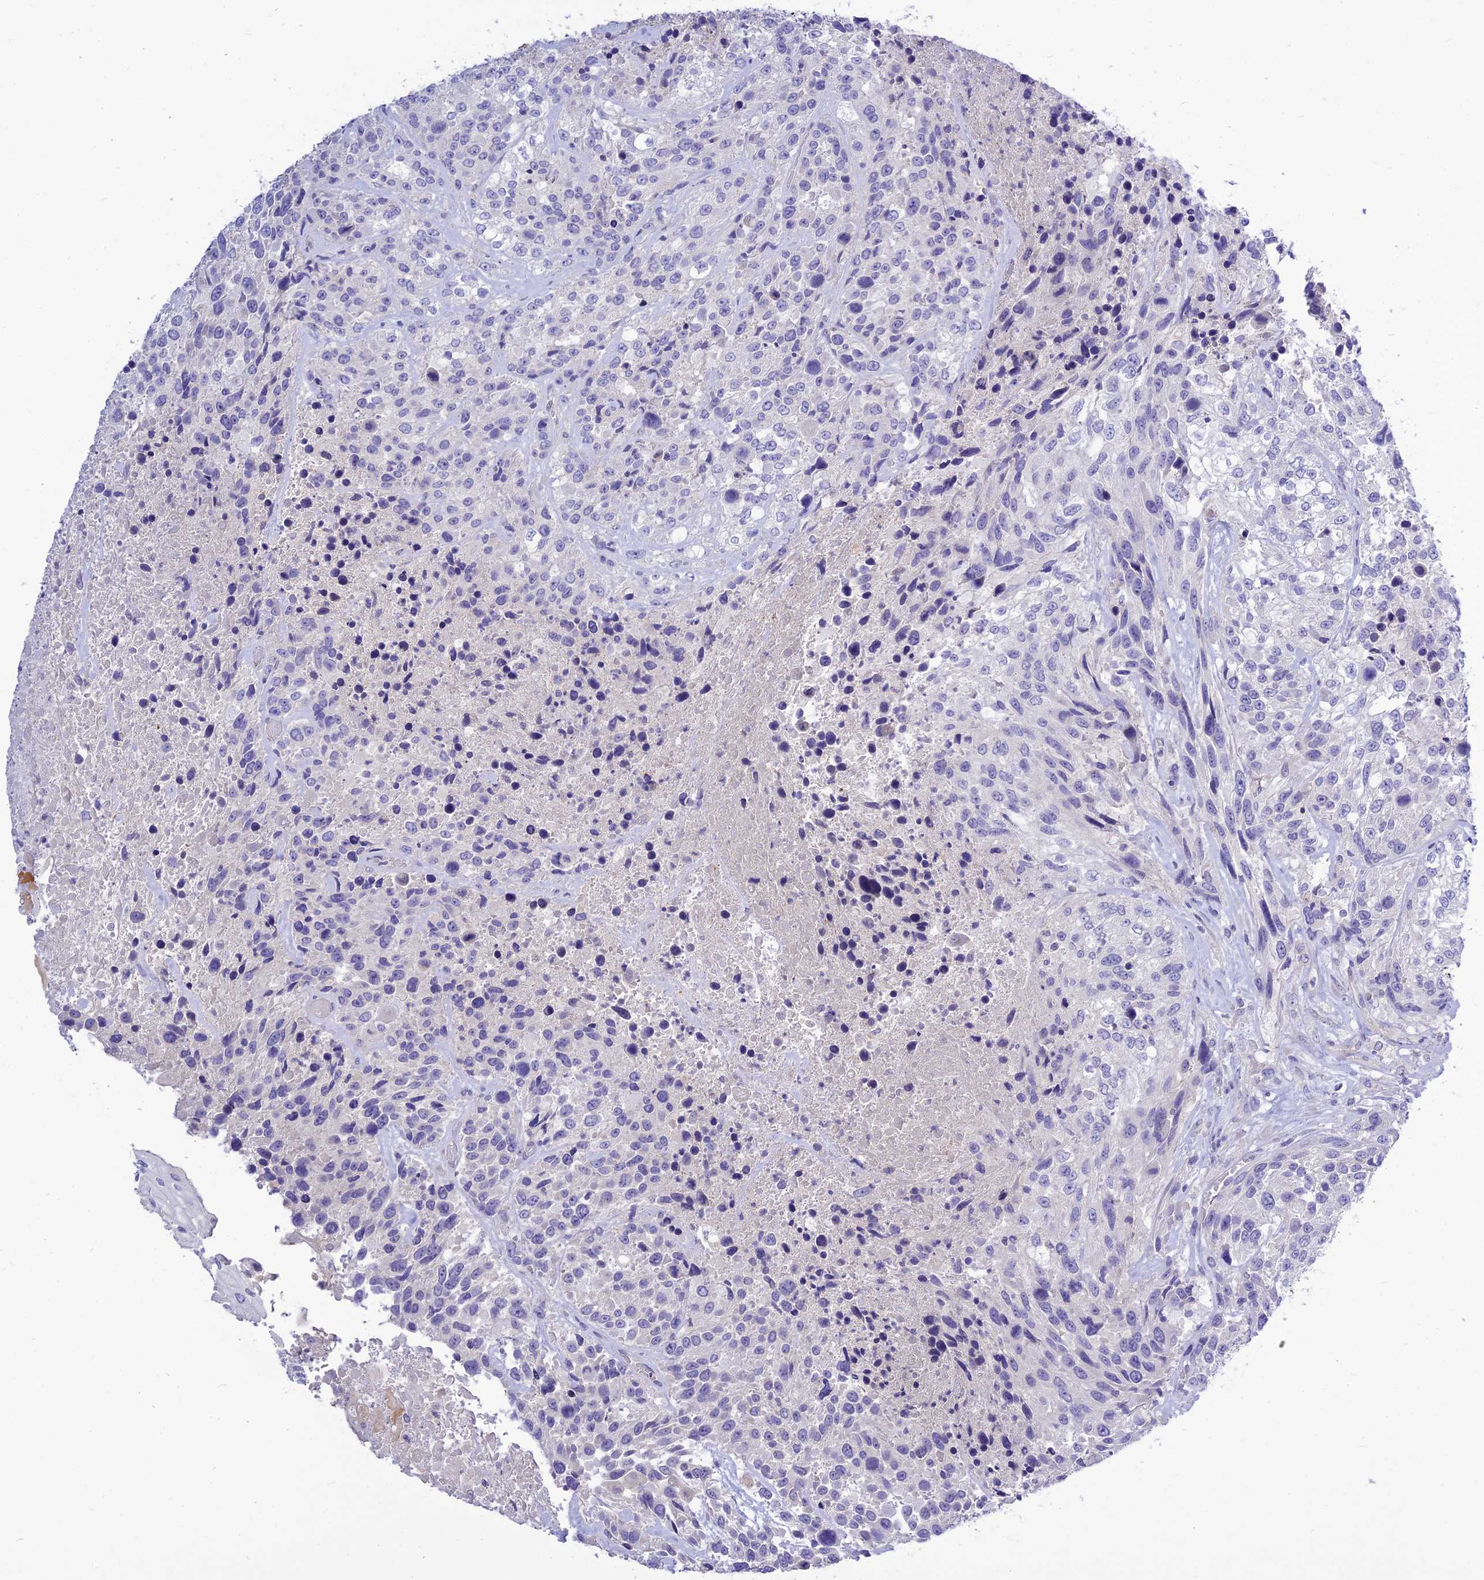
{"staining": {"intensity": "negative", "quantity": "none", "location": "none"}, "tissue": "urothelial cancer", "cell_type": "Tumor cells", "image_type": "cancer", "snomed": [{"axis": "morphology", "description": "Urothelial carcinoma, High grade"}, {"axis": "topography", "description": "Urinary bladder"}], "caption": "Tumor cells show no significant protein staining in urothelial cancer.", "gene": "CZIB", "patient": {"sex": "female", "age": 70}}